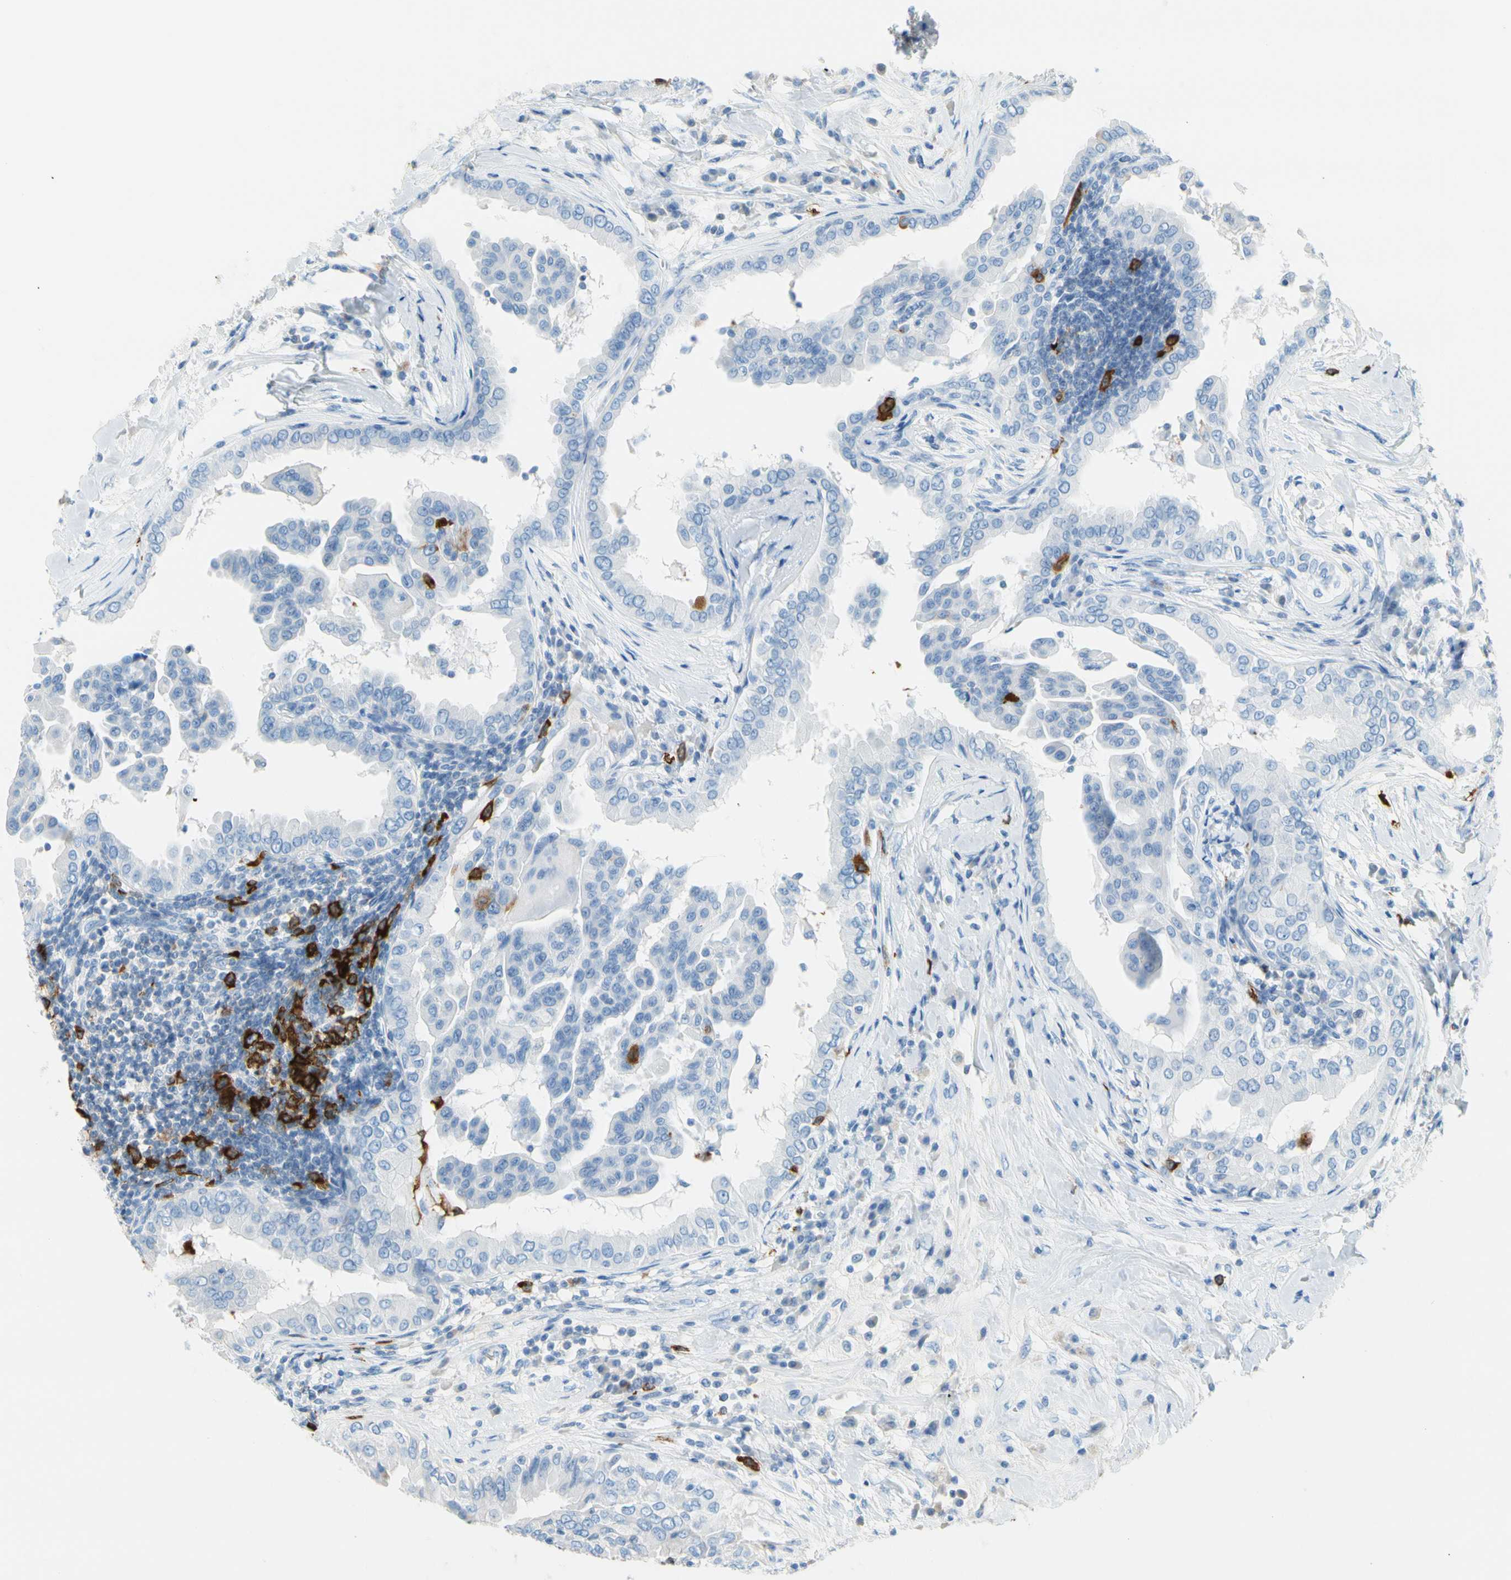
{"staining": {"intensity": "negative", "quantity": "none", "location": "none"}, "tissue": "thyroid cancer", "cell_type": "Tumor cells", "image_type": "cancer", "snomed": [{"axis": "morphology", "description": "Papillary adenocarcinoma, NOS"}, {"axis": "topography", "description": "Thyroid gland"}], "caption": "DAB (3,3'-diaminobenzidine) immunohistochemical staining of human papillary adenocarcinoma (thyroid) exhibits no significant positivity in tumor cells.", "gene": "TACC3", "patient": {"sex": "male", "age": 33}}